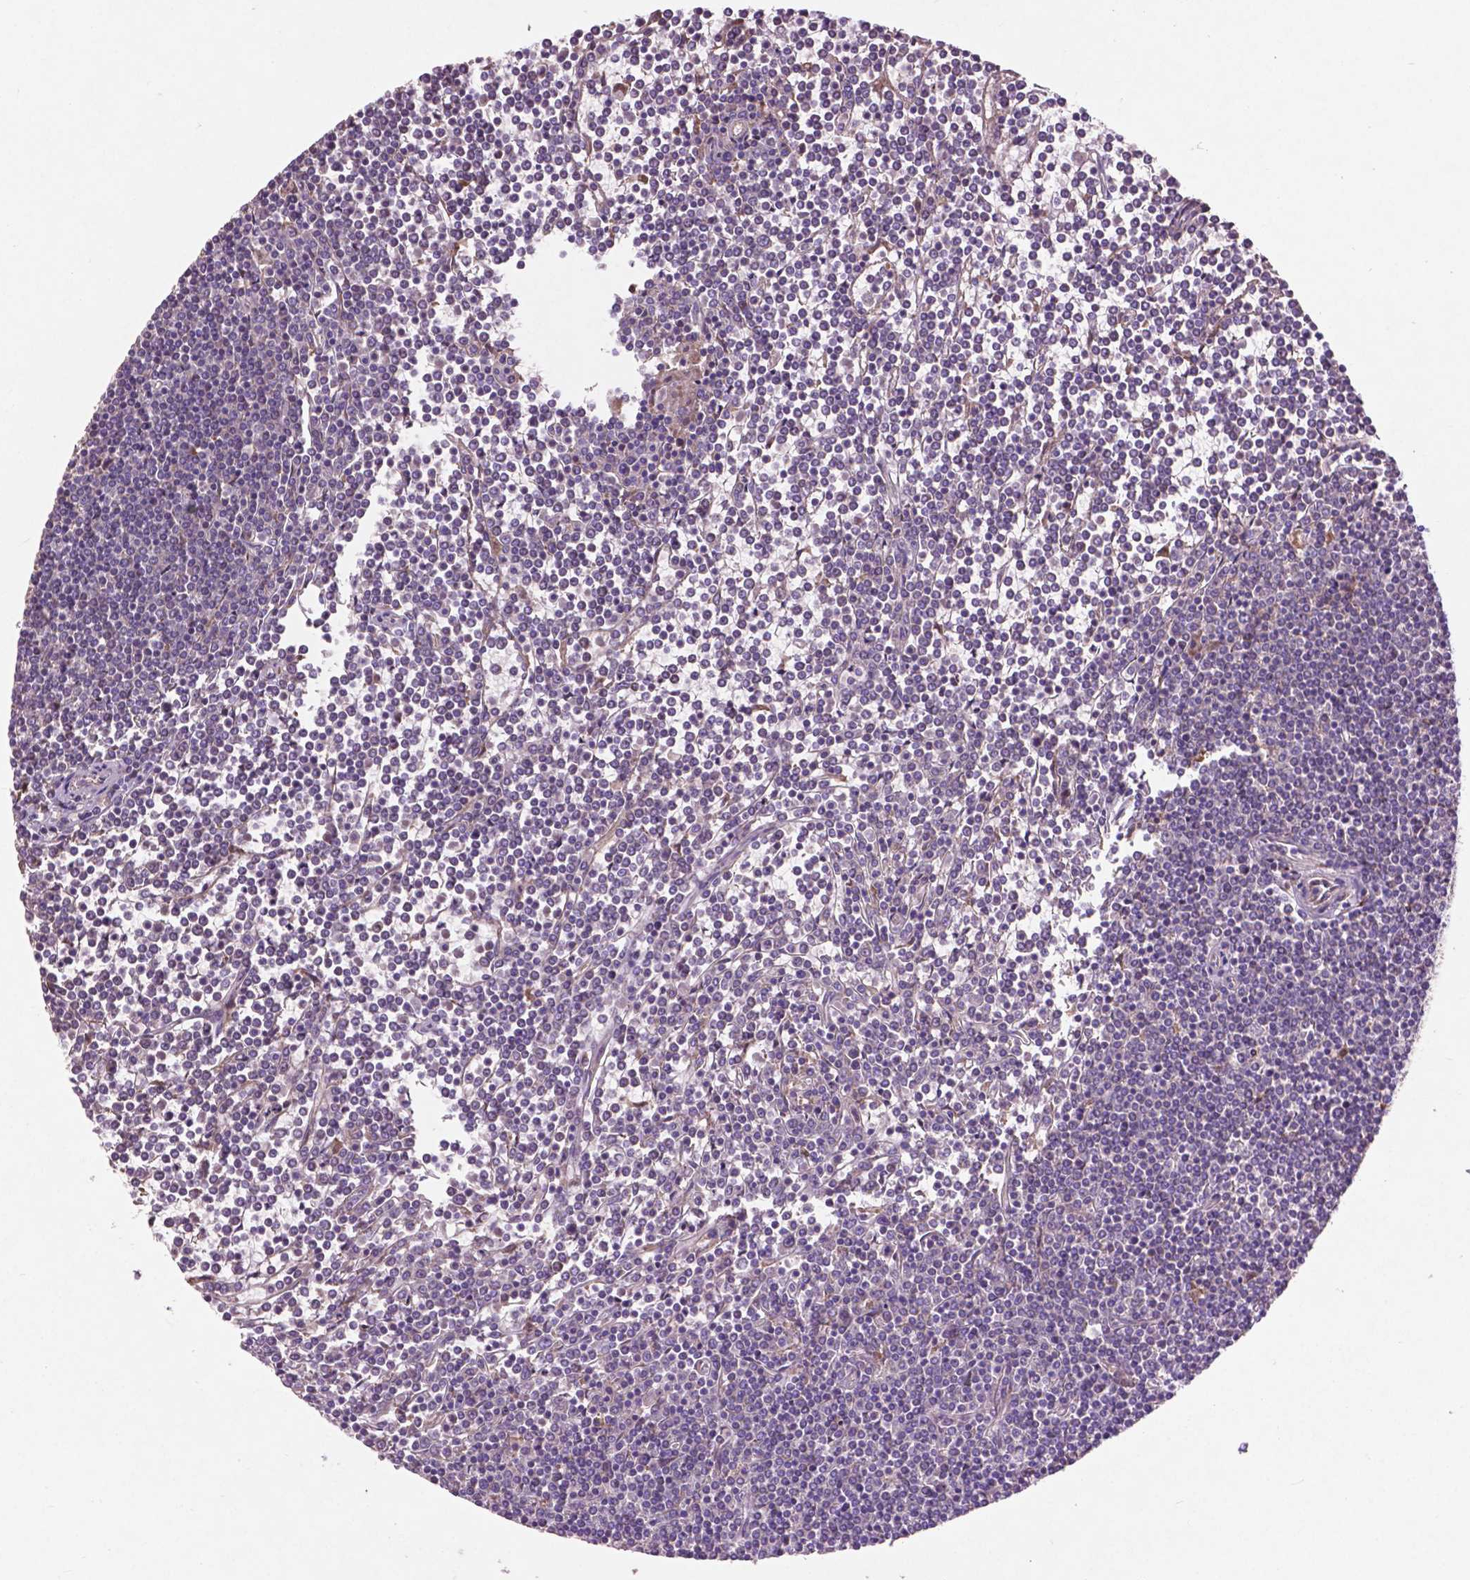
{"staining": {"intensity": "negative", "quantity": "none", "location": "none"}, "tissue": "lymphoma", "cell_type": "Tumor cells", "image_type": "cancer", "snomed": [{"axis": "morphology", "description": "Malignant lymphoma, non-Hodgkin's type, Low grade"}, {"axis": "topography", "description": "Spleen"}], "caption": "There is no significant staining in tumor cells of lymphoma.", "gene": "MBTPS1", "patient": {"sex": "female", "age": 19}}